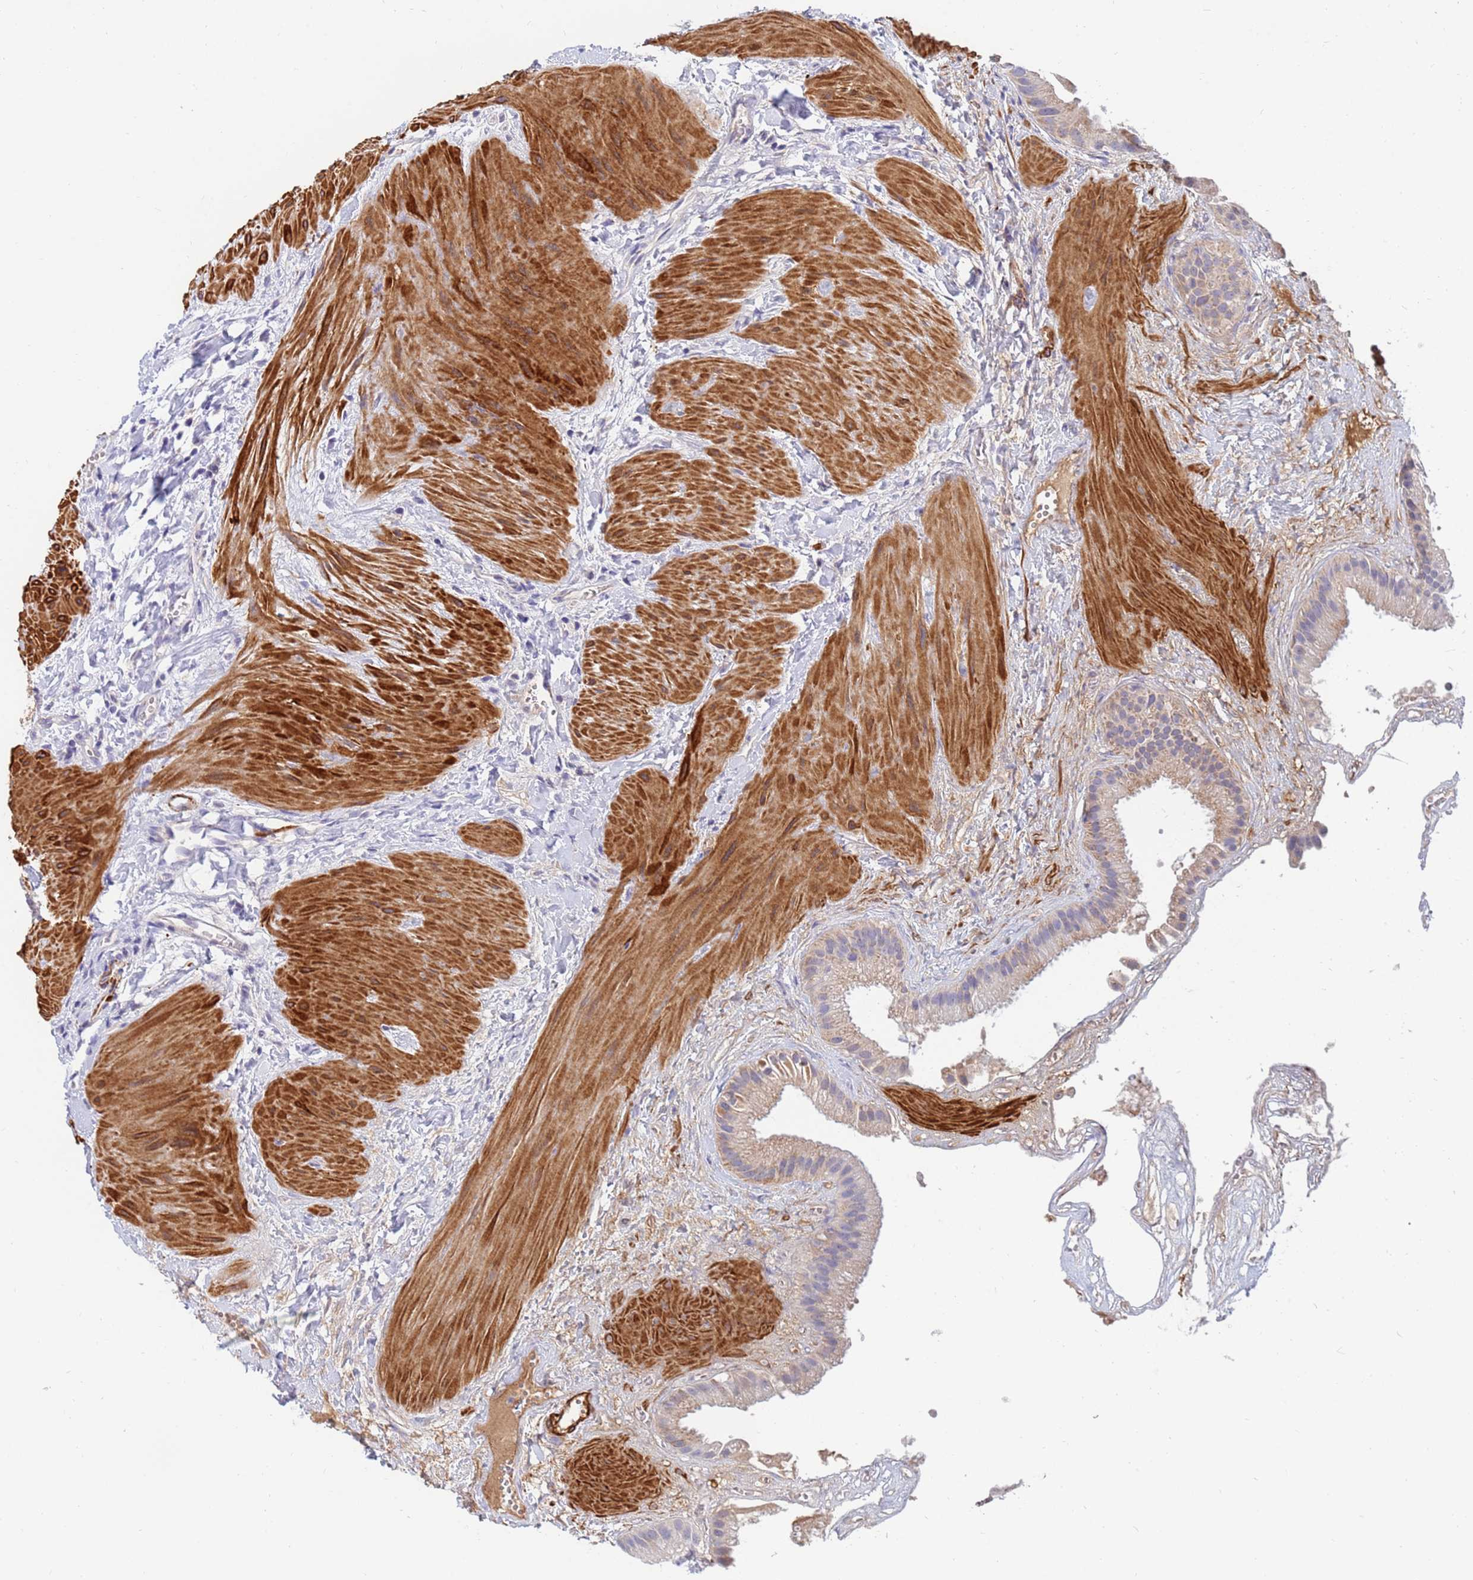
{"staining": {"intensity": "moderate", "quantity": "25%-75%", "location": "cytoplasmic/membranous"}, "tissue": "gallbladder", "cell_type": "Glandular cells", "image_type": "normal", "snomed": [{"axis": "morphology", "description": "Normal tissue, NOS"}, {"axis": "topography", "description": "Gallbladder"}], "caption": "A medium amount of moderate cytoplasmic/membranous positivity is seen in approximately 25%-75% of glandular cells in benign gallbladder.", "gene": "SDR39U1", "patient": {"sex": "male", "age": 55}}